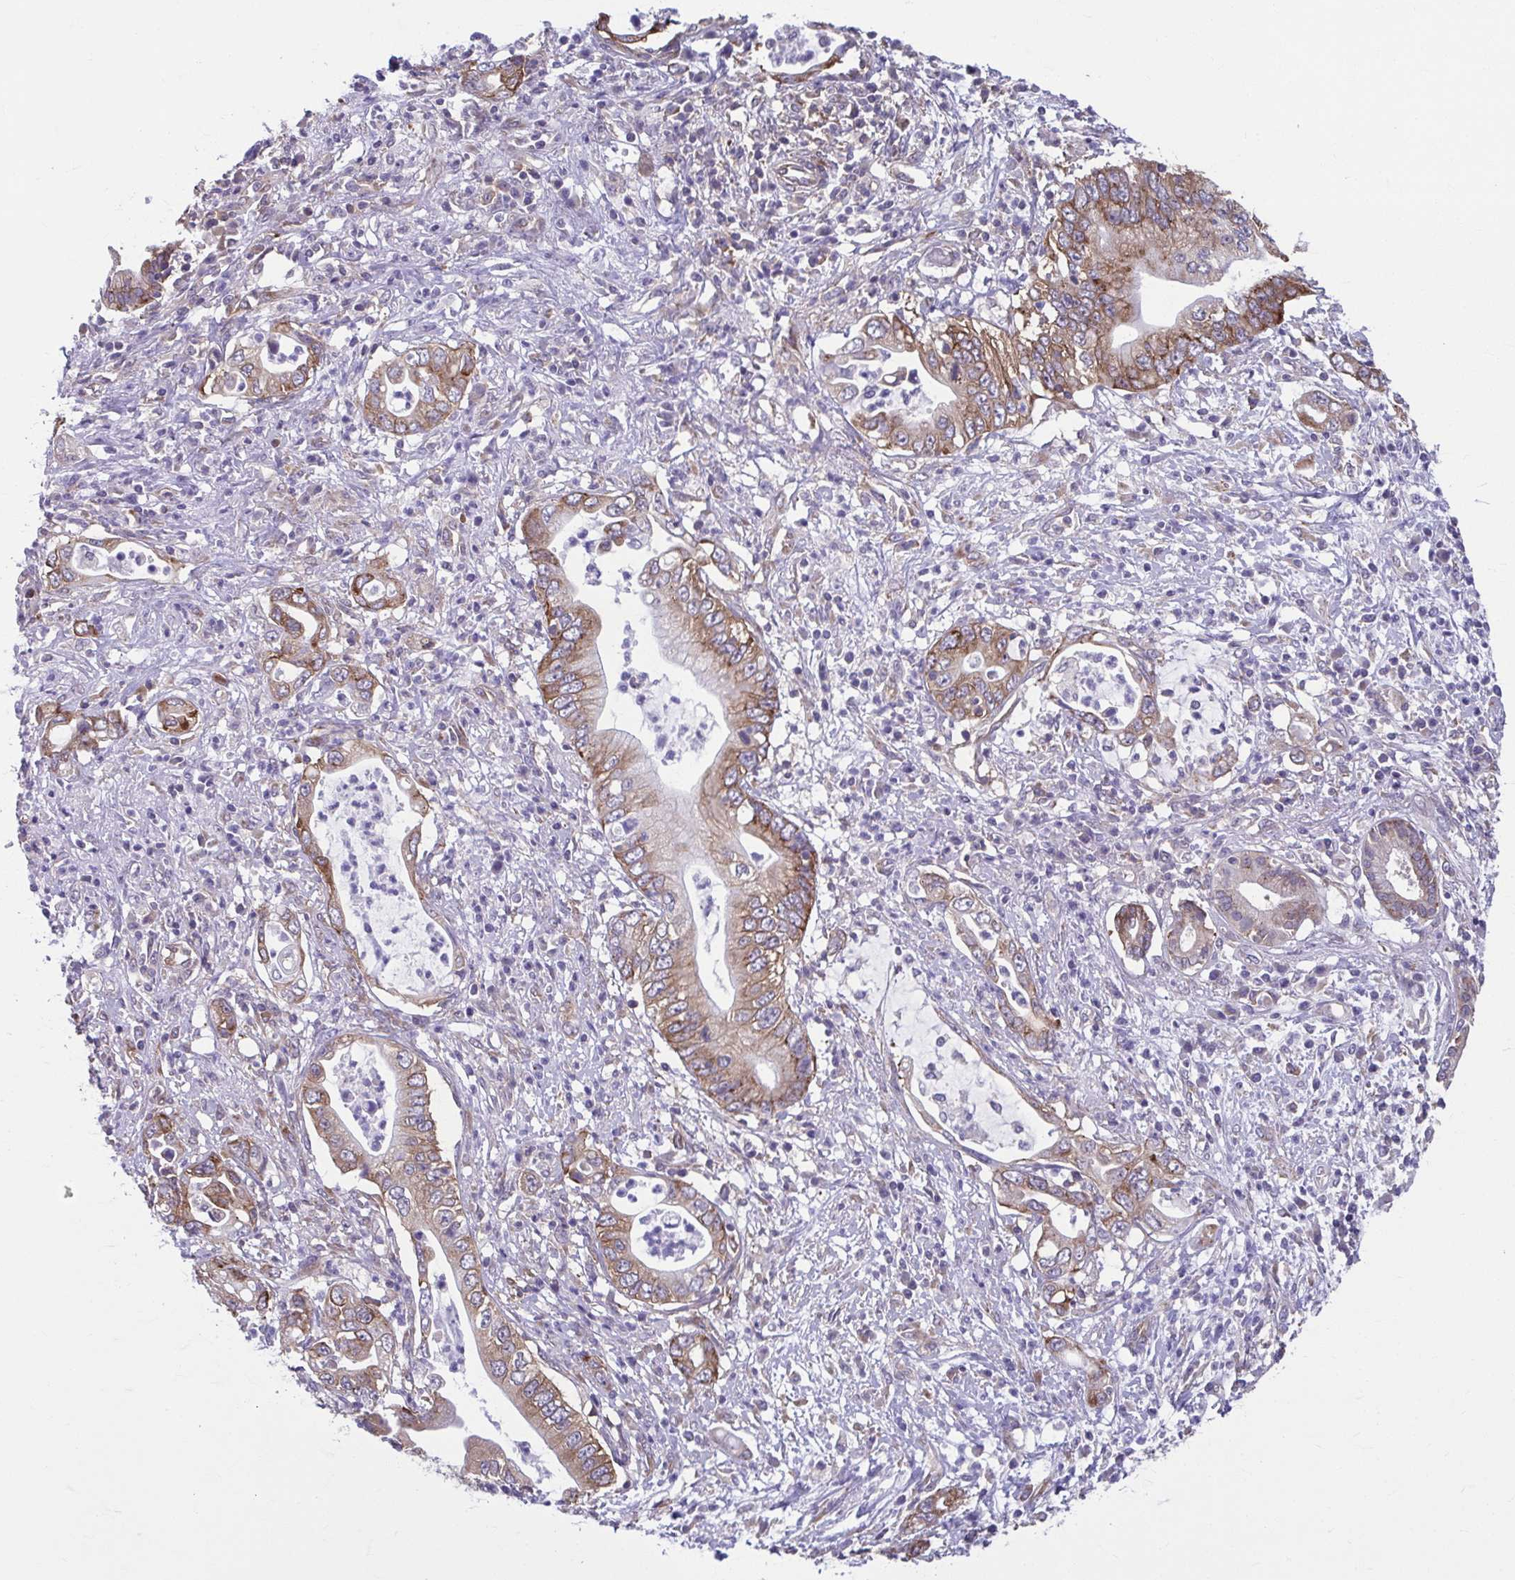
{"staining": {"intensity": "moderate", "quantity": ">75%", "location": "cytoplasmic/membranous"}, "tissue": "pancreatic cancer", "cell_type": "Tumor cells", "image_type": "cancer", "snomed": [{"axis": "morphology", "description": "Adenocarcinoma, NOS"}, {"axis": "topography", "description": "Pancreas"}], "caption": "IHC staining of pancreatic adenocarcinoma, which demonstrates medium levels of moderate cytoplasmic/membranous positivity in about >75% of tumor cells indicating moderate cytoplasmic/membranous protein positivity. The staining was performed using DAB (3,3'-diaminobenzidine) (brown) for protein detection and nuclei were counterstained in hematoxylin (blue).", "gene": "TMEM108", "patient": {"sex": "female", "age": 72}}